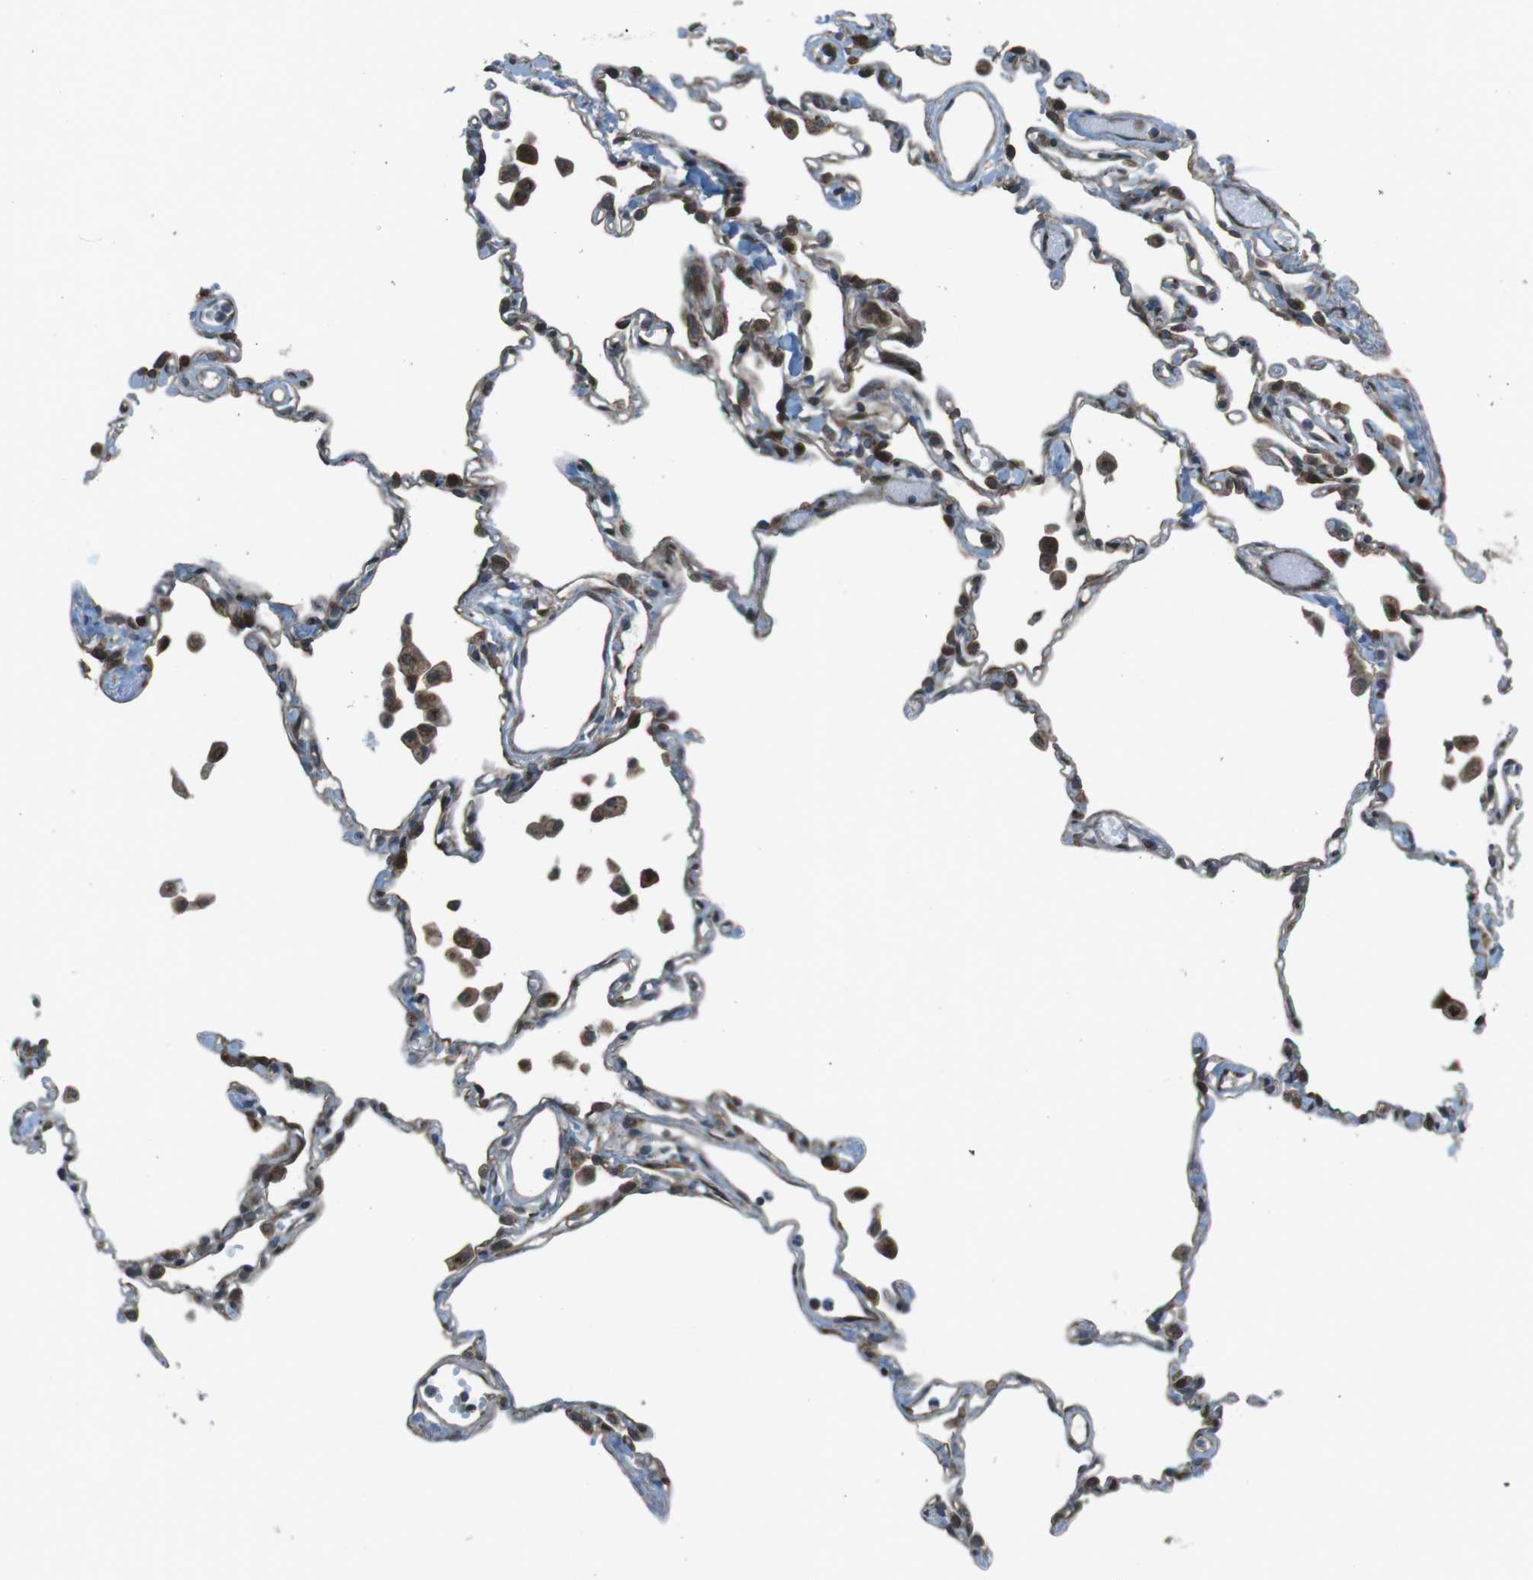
{"staining": {"intensity": "weak", "quantity": "25%-75%", "location": "cytoplasmic/membranous"}, "tissue": "lung", "cell_type": "Alveolar cells", "image_type": "normal", "snomed": [{"axis": "morphology", "description": "Normal tissue, NOS"}, {"axis": "topography", "description": "Lung"}], "caption": "Immunohistochemical staining of benign lung demonstrates weak cytoplasmic/membranous protein positivity in about 25%-75% of alveolar cells.", "gene": "ZNF330", "patient": {"sex": "female", "age": 49}}